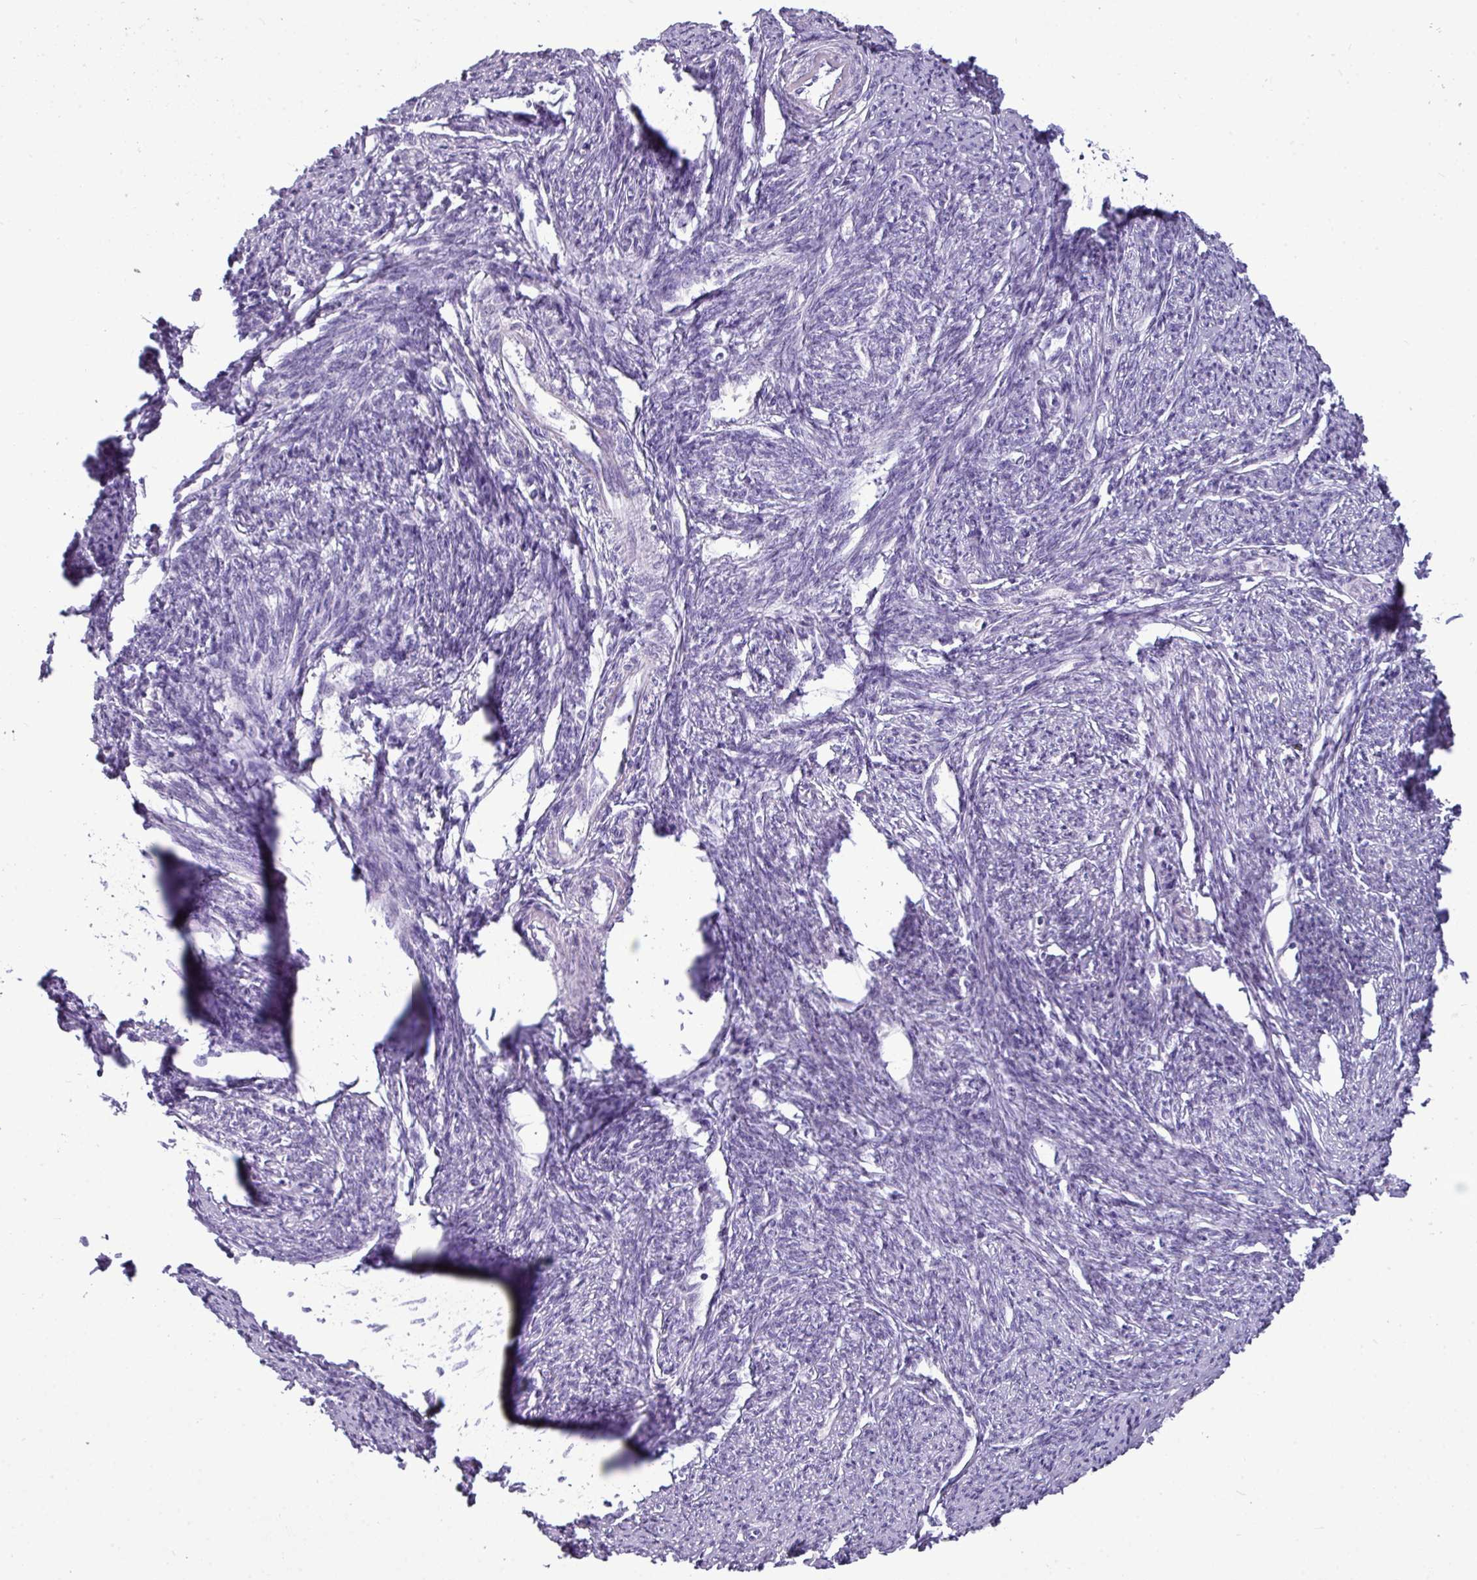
{"staining": {"intensity": "negative", "quantity": "none", "location": "none"}, "tissue": "smooth muscle", "cell_type": "Smooth muscle cells", "image_type": "normal", "snomed": [{"axis": "morphology", "description": "Normal tissue, NOS"}, {"axis": "topography", "description": "Smooth muscle"}, {"axis": "topography", "description": "Fallopian tube"}], "caption": "IHC image of unremarkable smooth muscle: smooth muscle stained with DAB shows no significant protein staining in smooth muscle cells. Nuclei are stained in blue.", "gene": "TMEM91", "patient": {"sex": "female", "age": 59}}